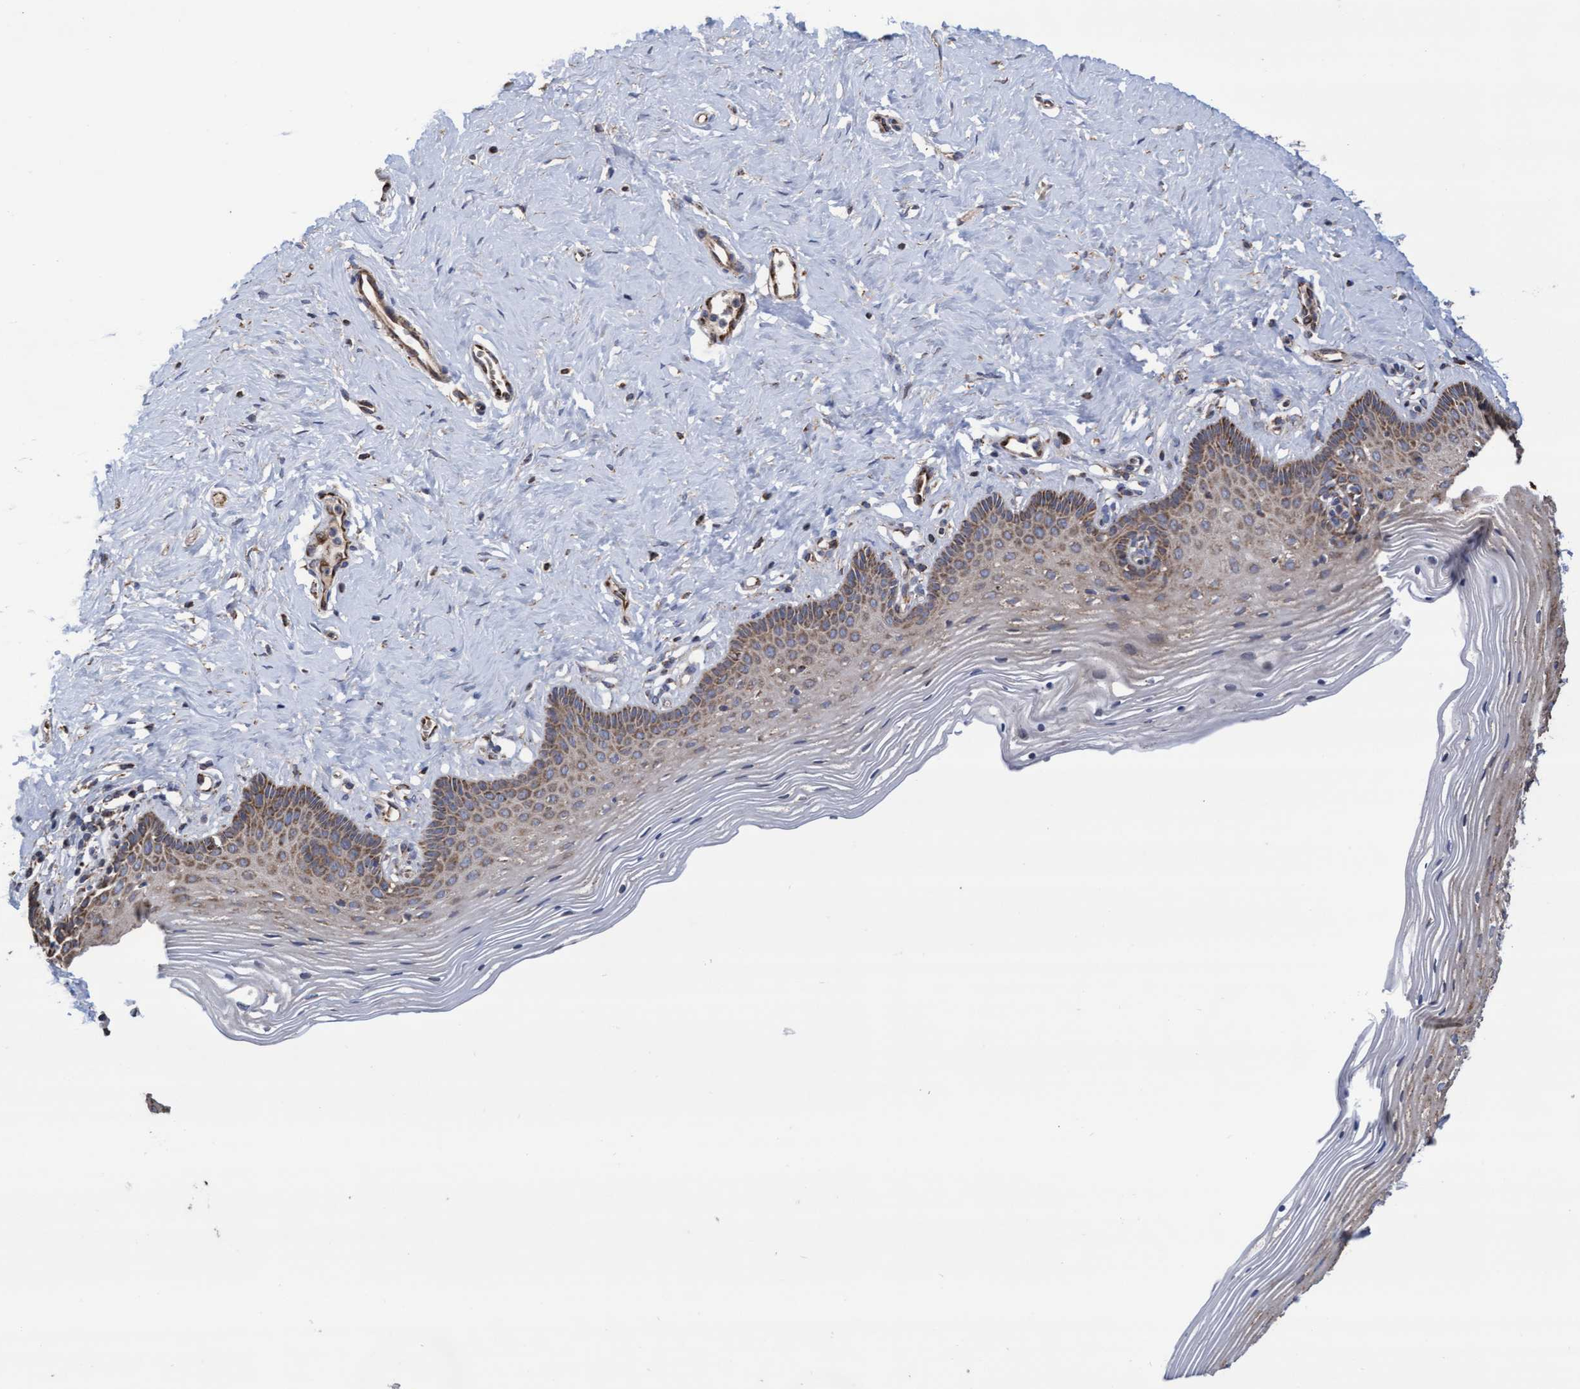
{"staining": {"intensity": "moderate", "quantity": ">75%", "location": "cytoplasmic/membranous"}, "tissue": "vagina", "cell_type": "Squamous epithelial cells", "image_type": "normal", "snomed": [{"axis": "morphology", "description": "Normal tissue, NOS"}, {"axis": "topography", "description": "Vagina"}], "caption": "This image exhibits unremarkable vagina stained with immunohistochemistry to label a protein in brown. The cytoplasmic/membranous of squamous epithelial cells show moderate positivity for the protein. Nuclei are counter-stained blue.", "gene": "COBL", "patient": {"sex": "female", "age": 32}}